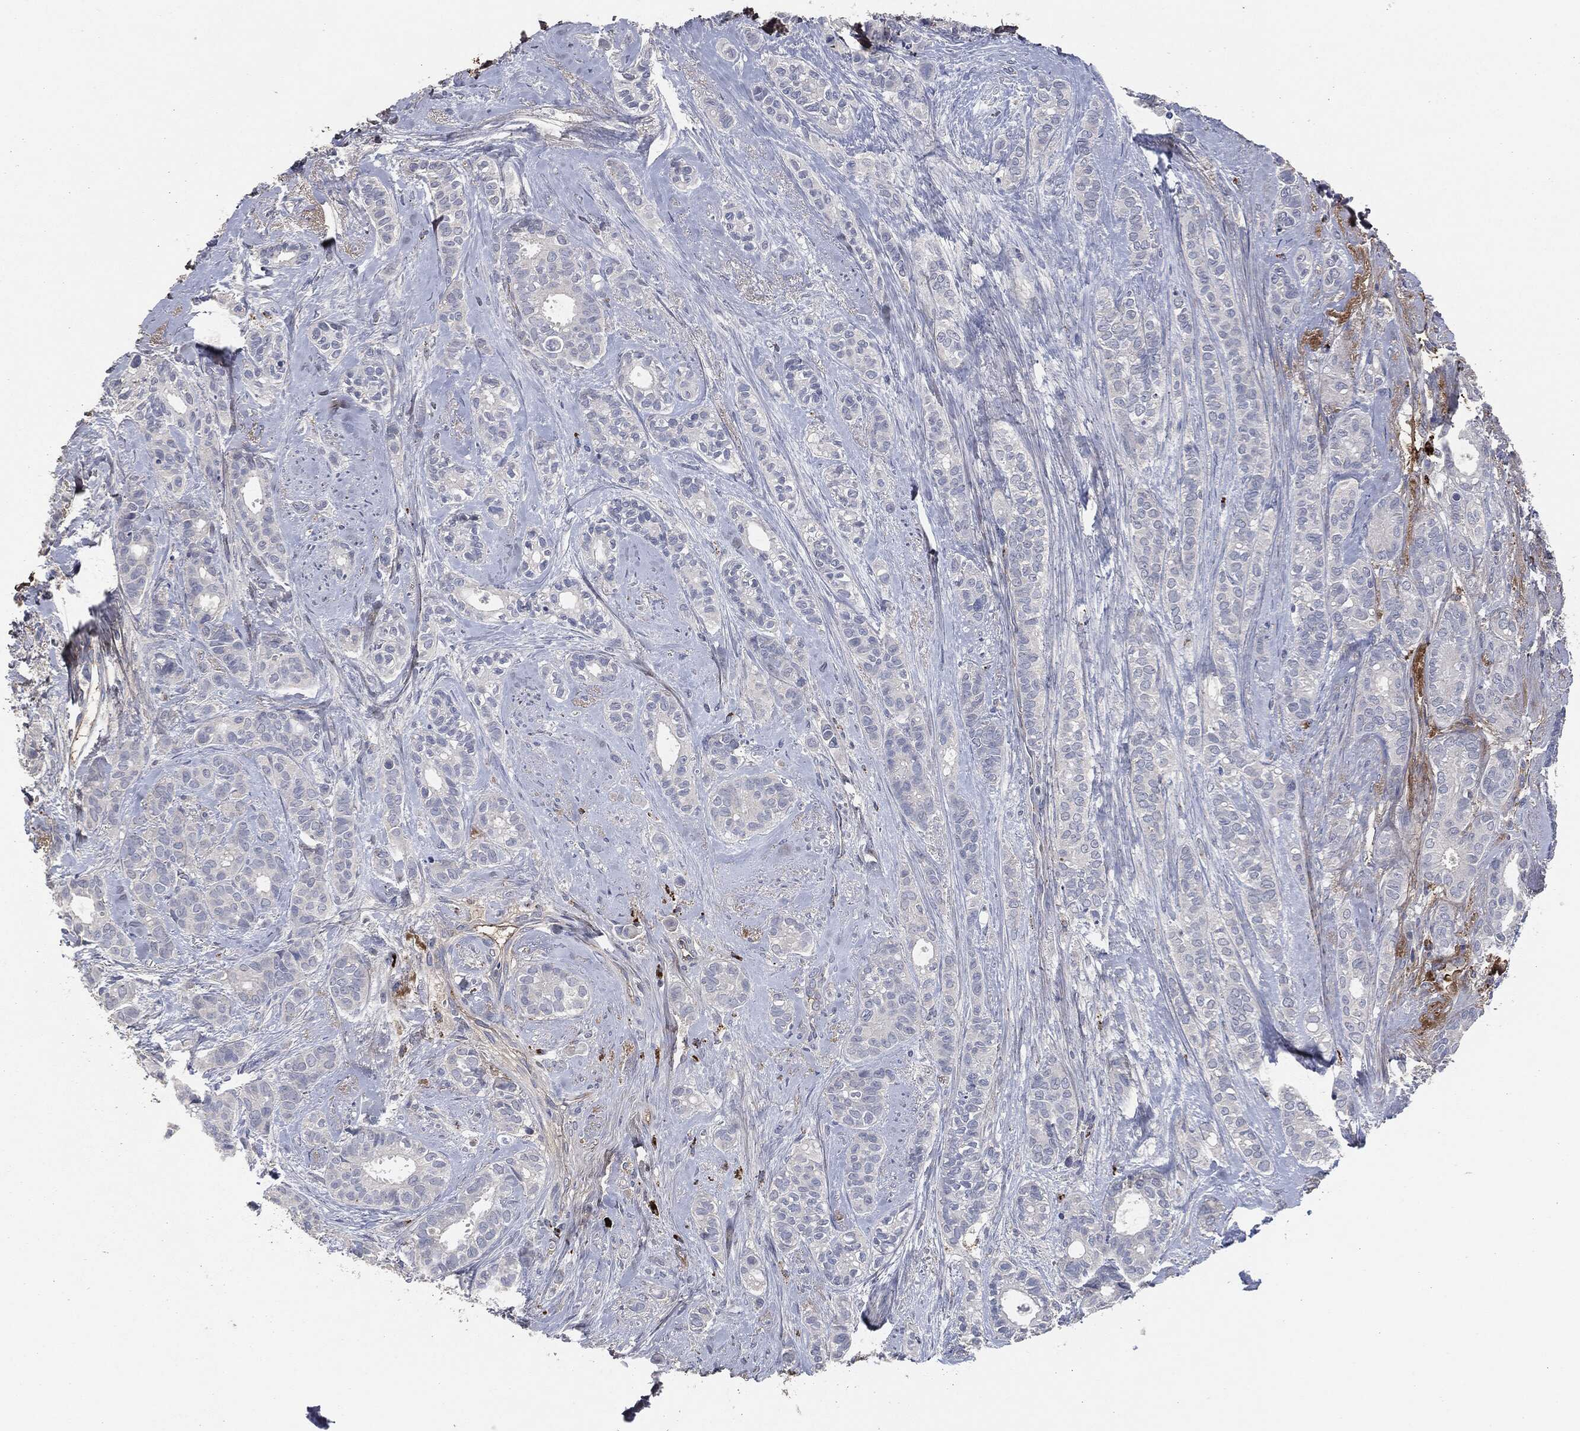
{"staining": {"intensity": "negative", "quantity": "none", "location": "none"}, "tissue": "breast cancer", "cell_type": "Tumor cells", "image_type": "cancer", "snomed": [{"axis": "morphology", "description": "Duct carcinoma"}, {"axis": "topography", "description": "Breast"}], "caption": "Immunohistochemistry (IHC) of human intraductal carcinoma (breast) reveals no expression in tumor cells. (Brightfield microscopy of DAB (3,3'-diaminobenzidine) immunohistochemistry (IHC) at high magnification).", "gene": "APOB", "patient": {"sex": "female", "age": 71}}